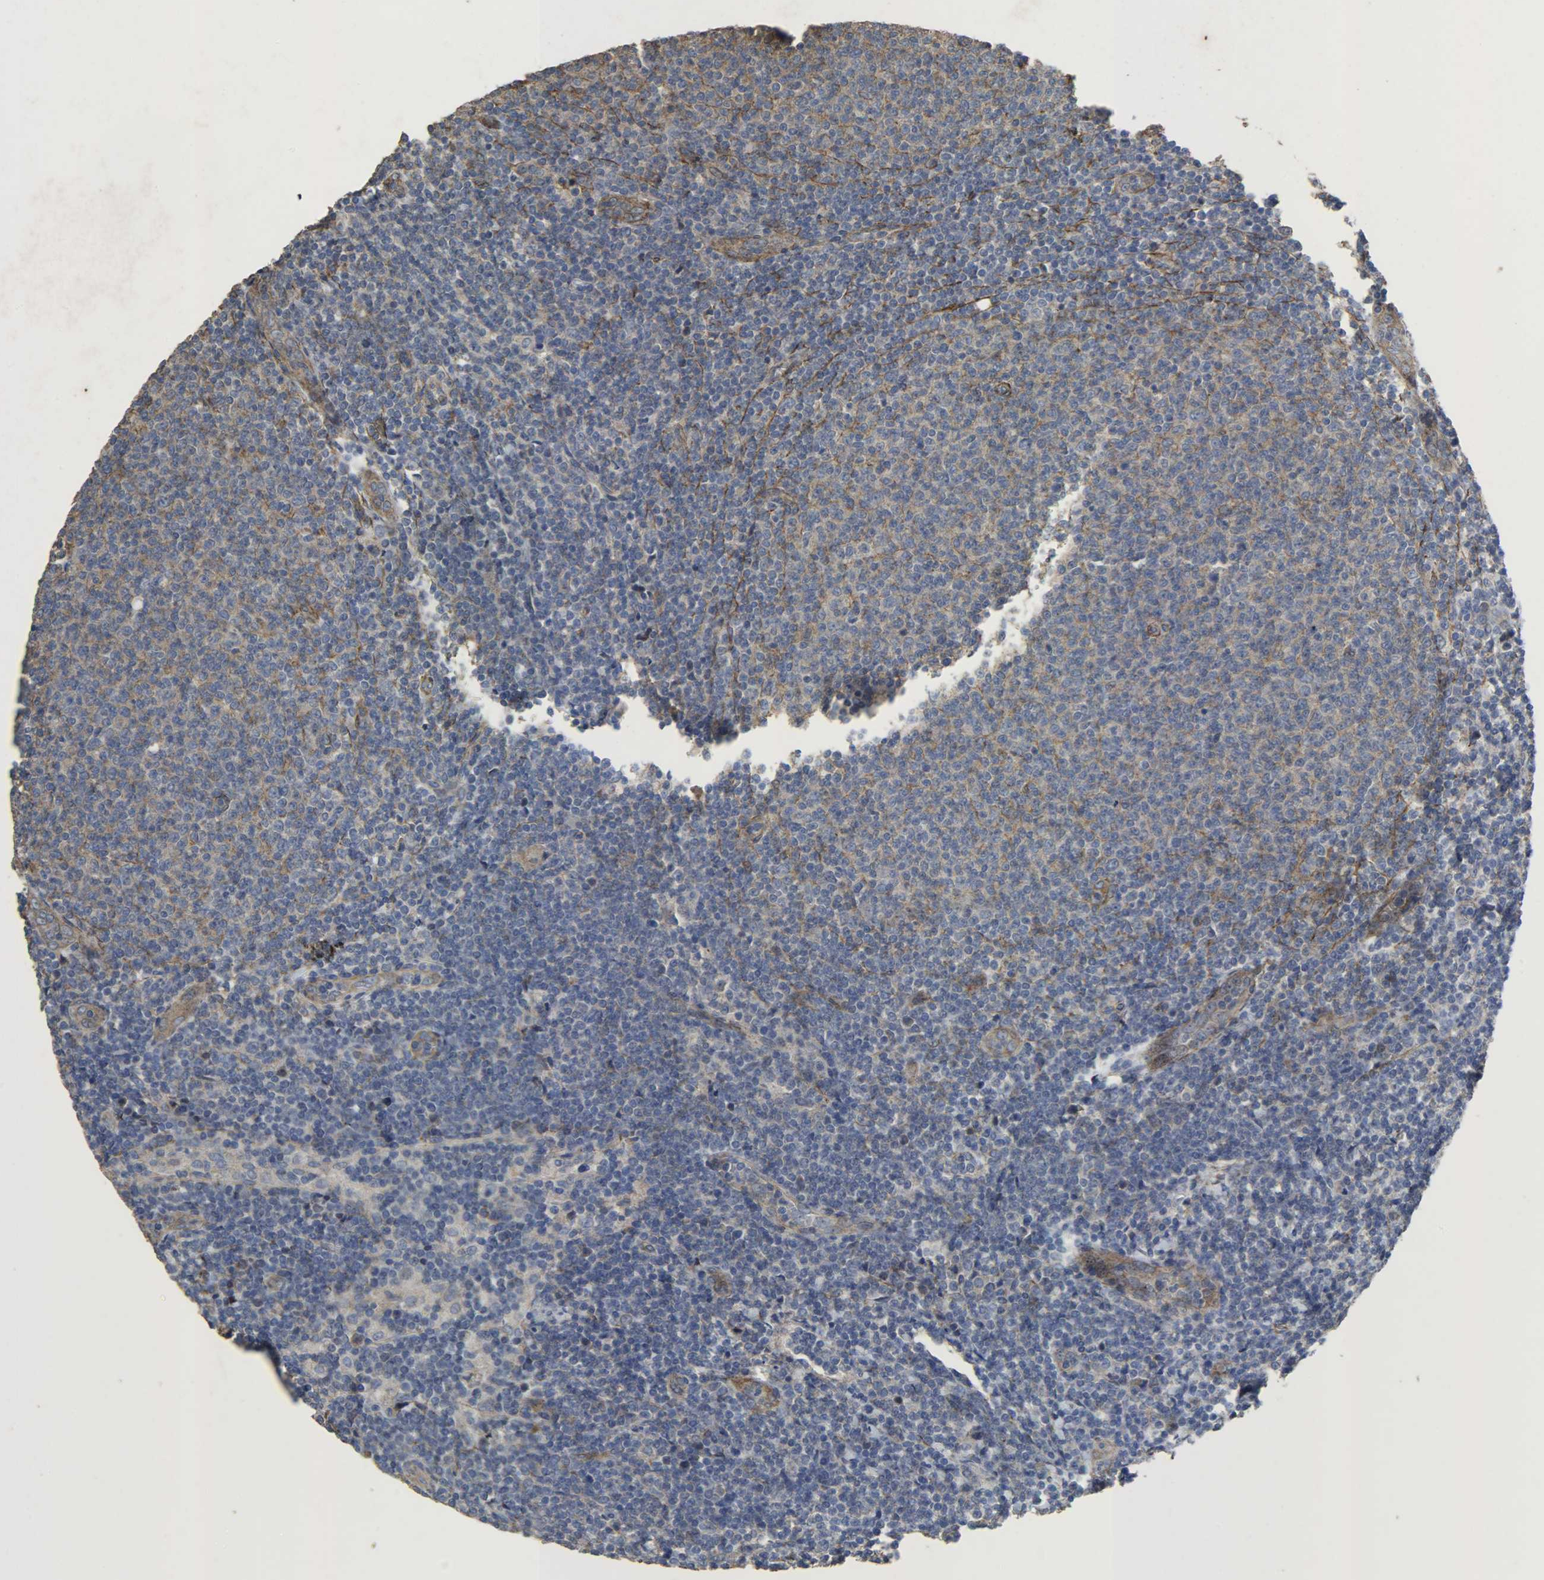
{"staining": {"intensity": "negative", "quantity": "none", "location": "none"}, "tissue": "lymphoma", "cell_type": "Tumor cells", "image_type": "cancer", "snomed": [{"axis": "morphology", "description": "Malignant lymphoma, non-Hodgkin's type, Low grade"}, {"axis": "topography", "description": "Lymph node"}], "caption": "High magnification brightfield microscopy of lymphoma stained with DAB (3,3'-diaminobenzidine) (brown) and counterstained with hematoxylin (blue): tumor cells show no significant expression. Nuclei are stained in blue.", "gene": "TPM4", "patient": {"sex": "male", "age": 66}}